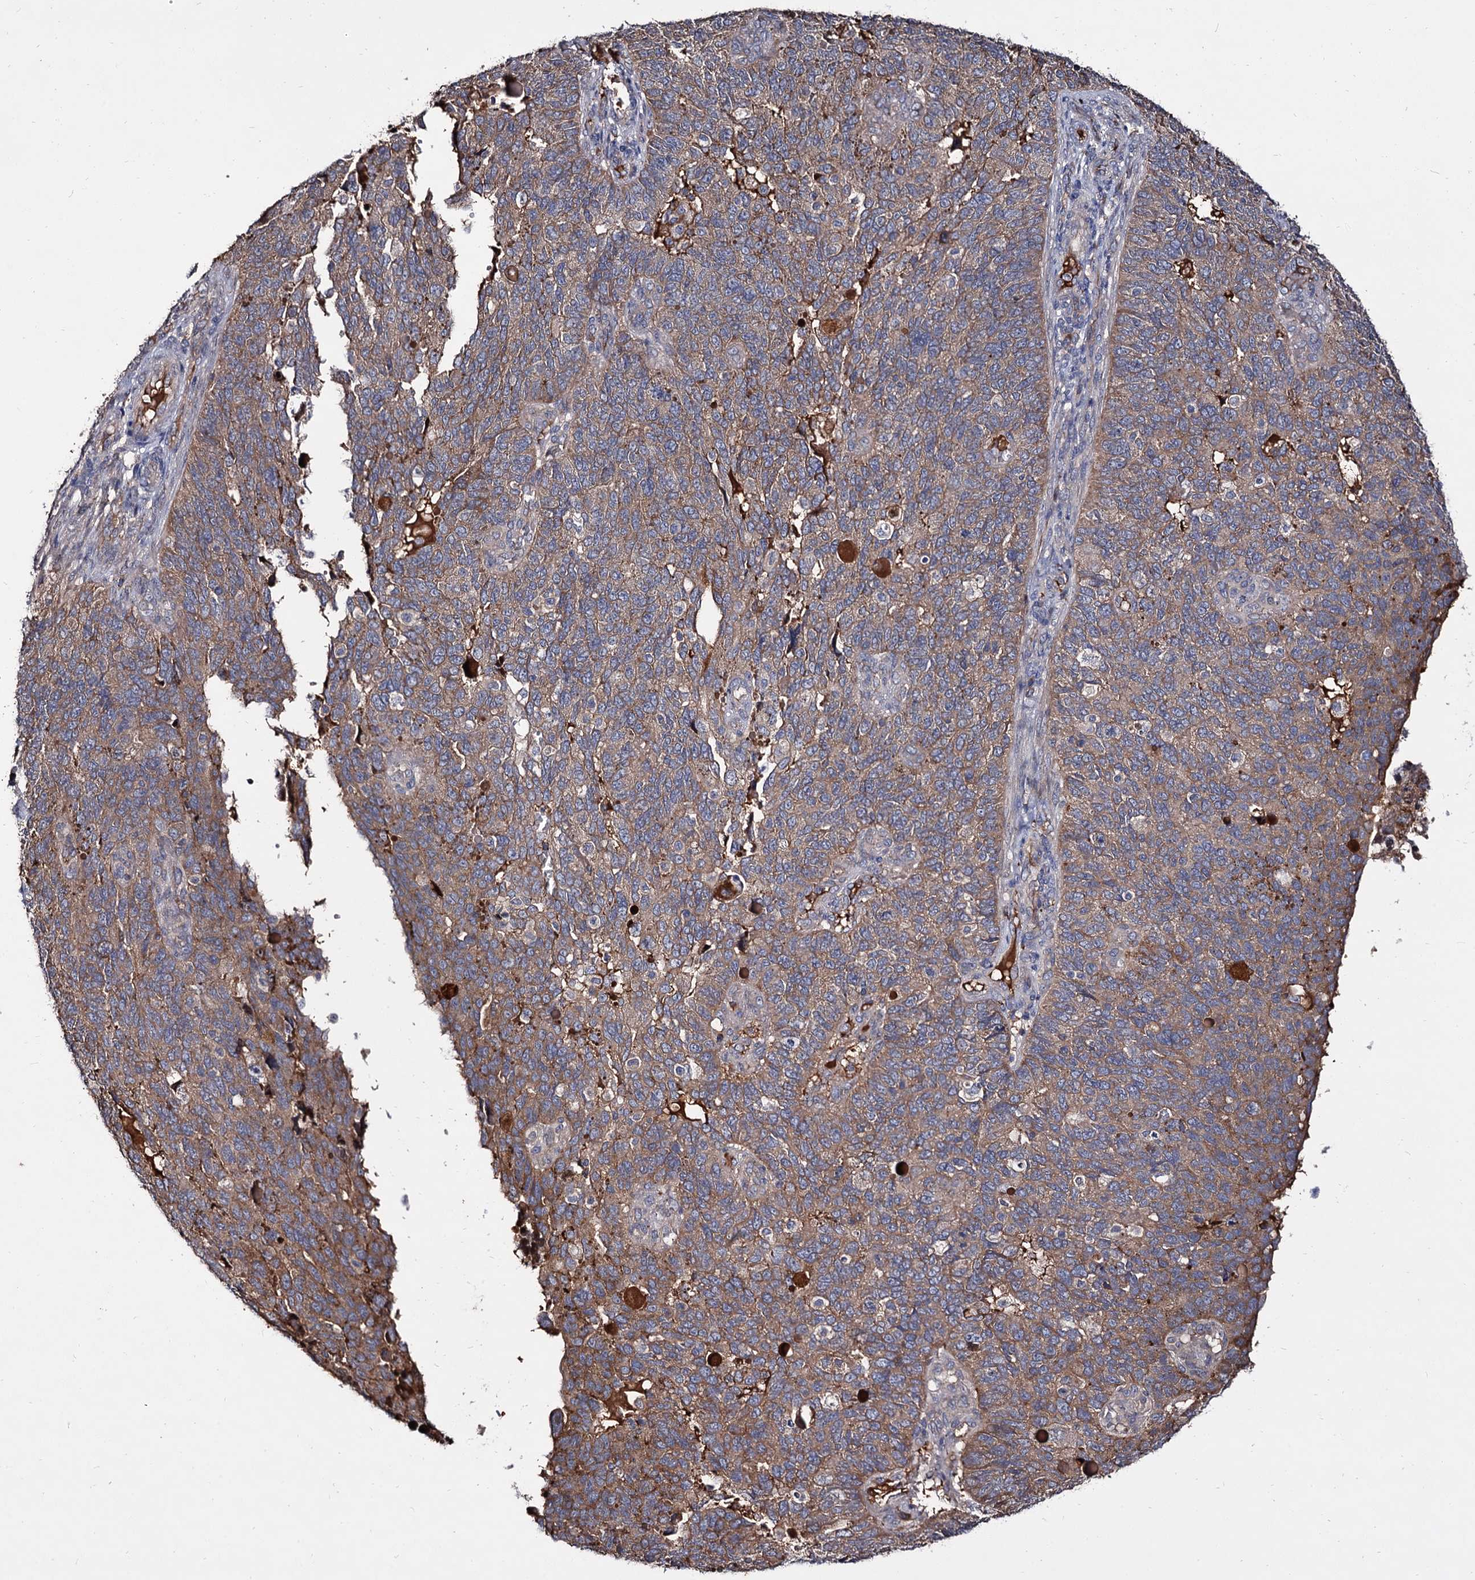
{"staining": {"intensity": "moderate", "quantity": ">75%", "location": "cytoplasmic/membranous"}, "tissue": "endometrial cancer", "cell_type": "Tumor cells", "image_type": "cancer", "snomed": [{"axis": "morphology", "description": "Adenocarcinoma, NOS"}, {"axis": "topography", "description": "Endometrium"}], "caption": "Human endometrial cancer stained with a brown dye shows moderate cytoplasmic/membranous positive expression in approximately >75% of tumor cells.", "gene": "ARFIP2", "patient": {"sex": "female", "age": 66}}